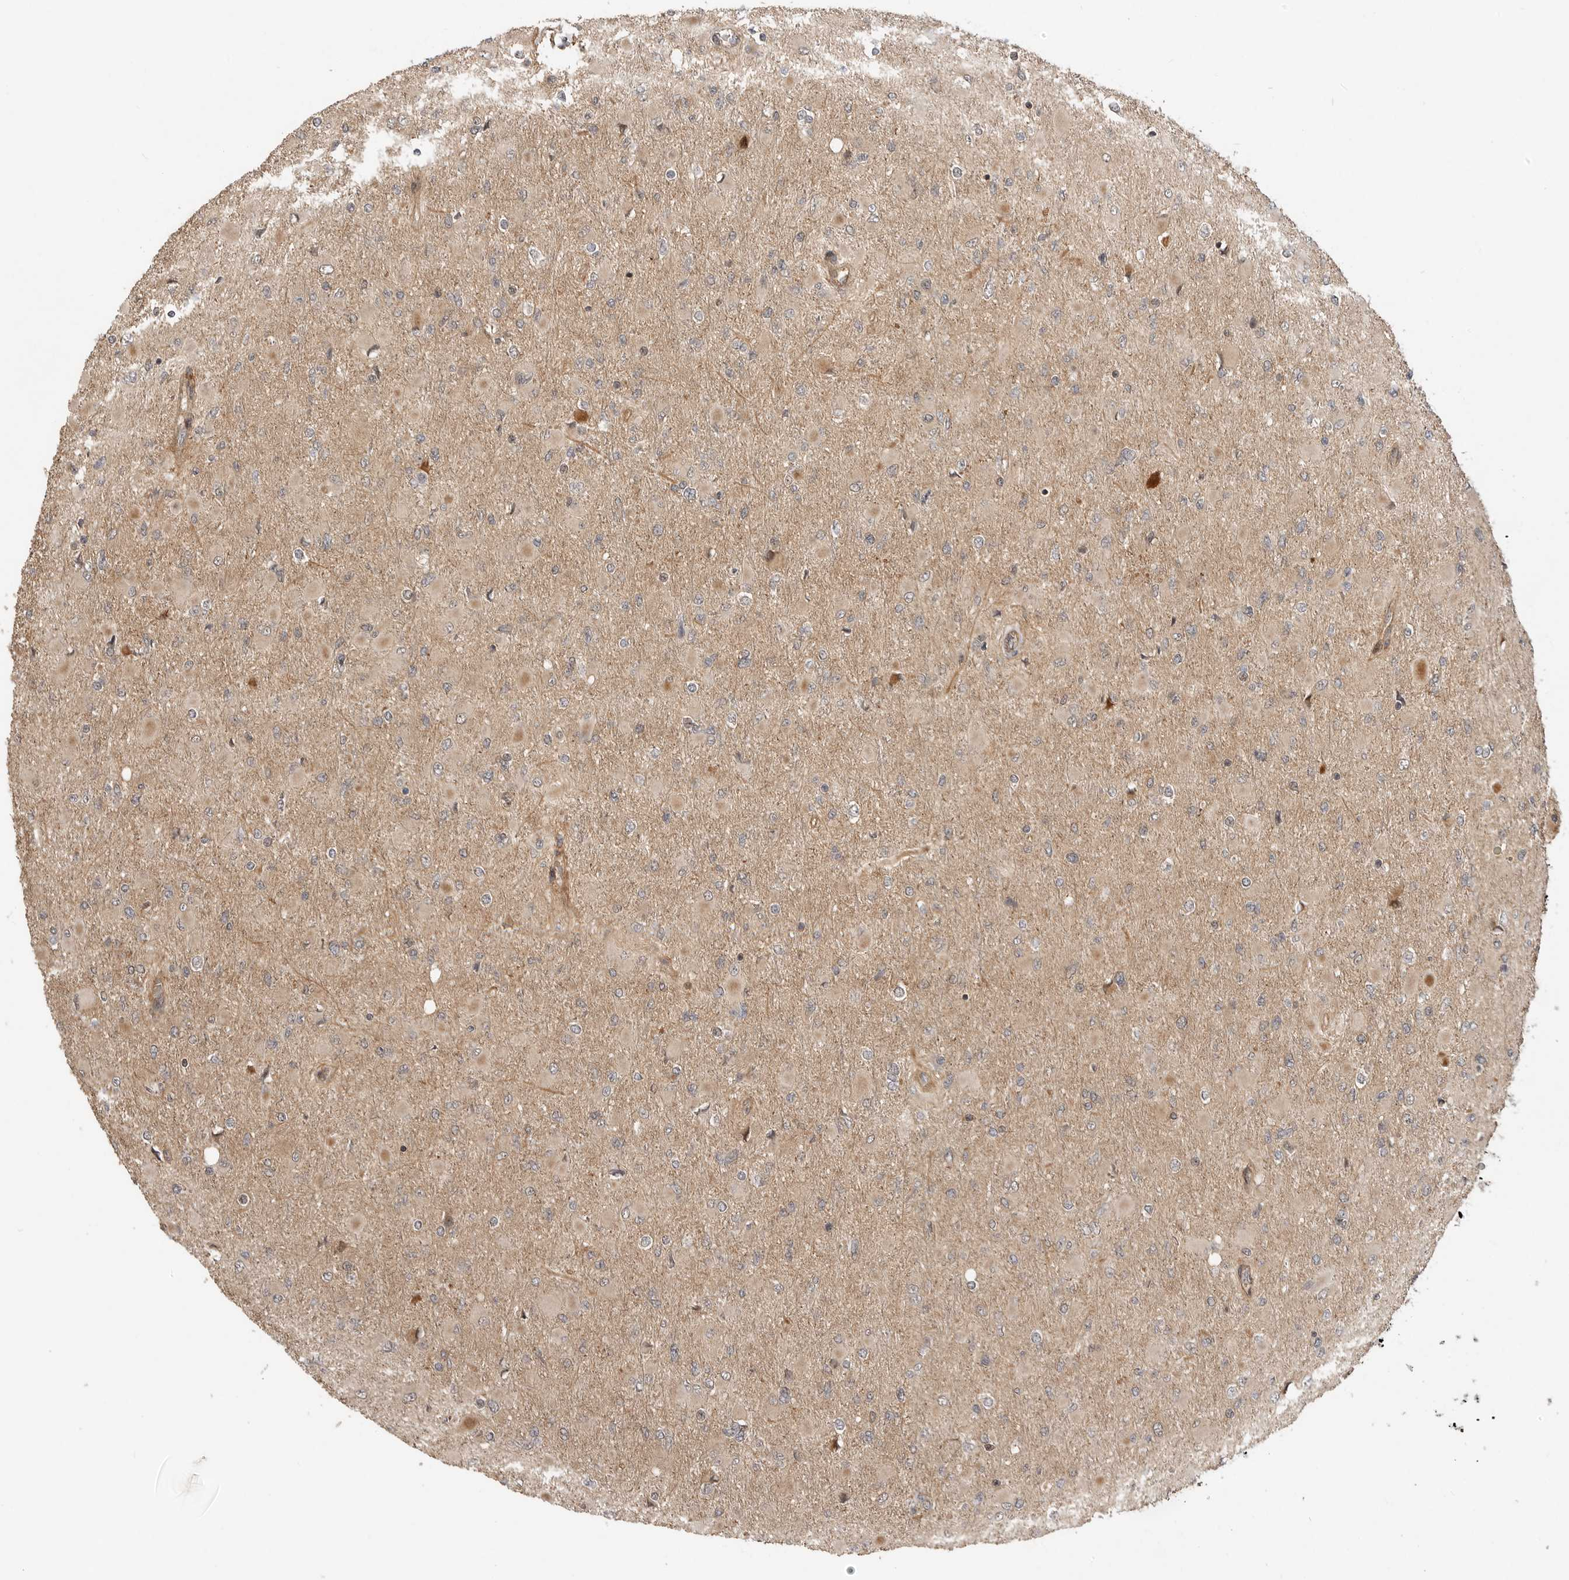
{"staining": {"intensity": "weak", "quantity": "25%-75%", "location": "cytoplasmic/membranous"}, "tissue": "glioma", "cell_type": "Tumor cells", "image_type": "cancer", "snomed": [{"axis": "morphology", "description": "Glioma, malignant, High grade"}, {"axis": "topography", "description": "Cerebral cortex"}], "caption": "Immunohistochemistry image of neoplastic tissue: human glioma stained using IHC displays low levels of weak protein expression localized specifically in the cytoplasmic/membranous of tumor cells, appearing as a cytoplasmic/membranous brown color.", "gene": "ADPRS", "patient": {"sex": "female", "age": 36}}